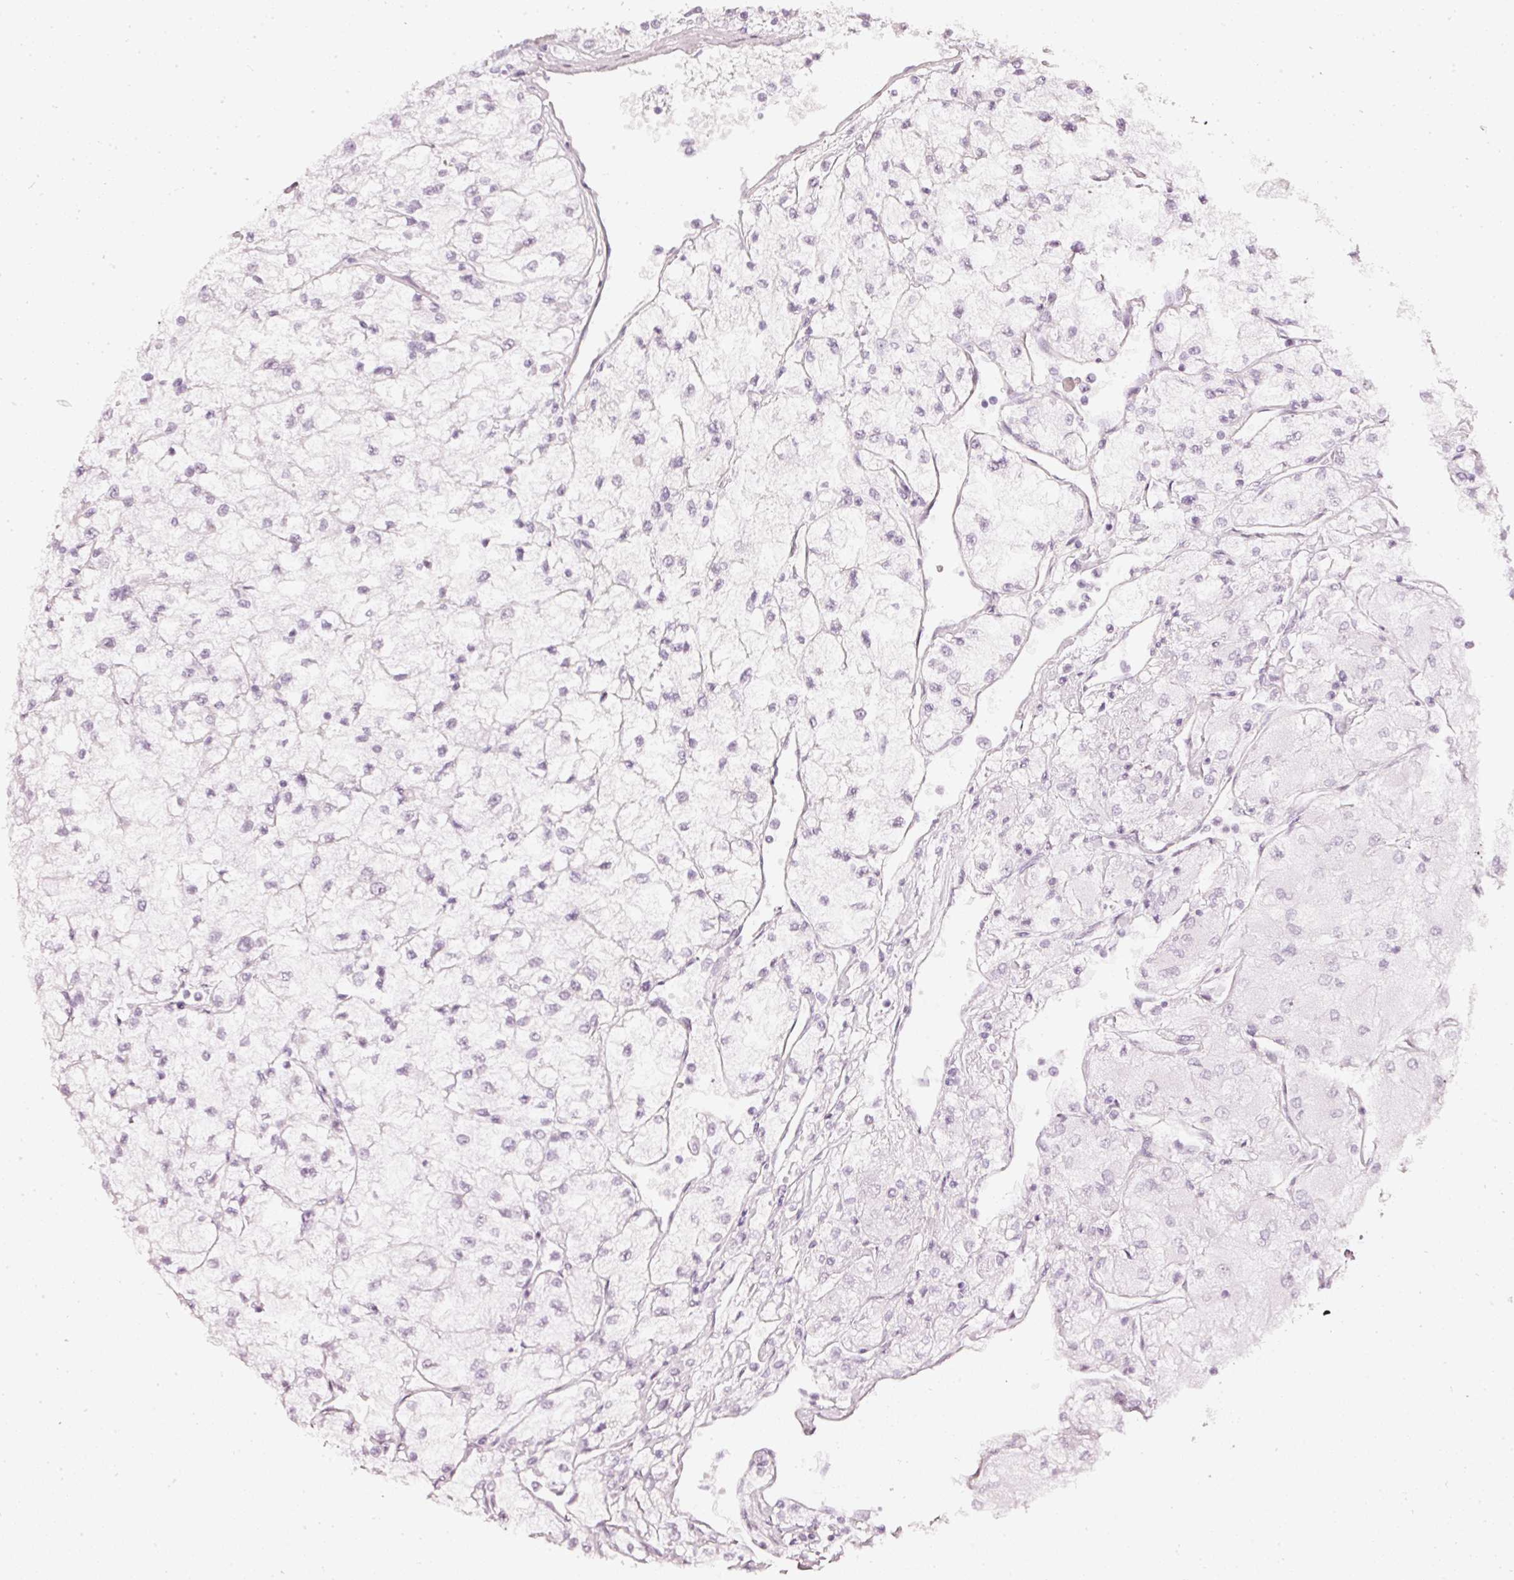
{"staining": {"intensity": "negative", "quantity": "none", "location": "none"}, "tissue": "renal cancer", "cell_type": "Tumor cells", "image_type": "cancer", "snomed": [{"axis": "morphology", "description": "Adenocarcinoma, NOS"}, {"axis": "topography", "description": "Kidney"}], "caption": "Tumor cells show no significant protein staining in renal cancer.", "gene": "CNP", "patient": {"sex": "male", "age": 80}}